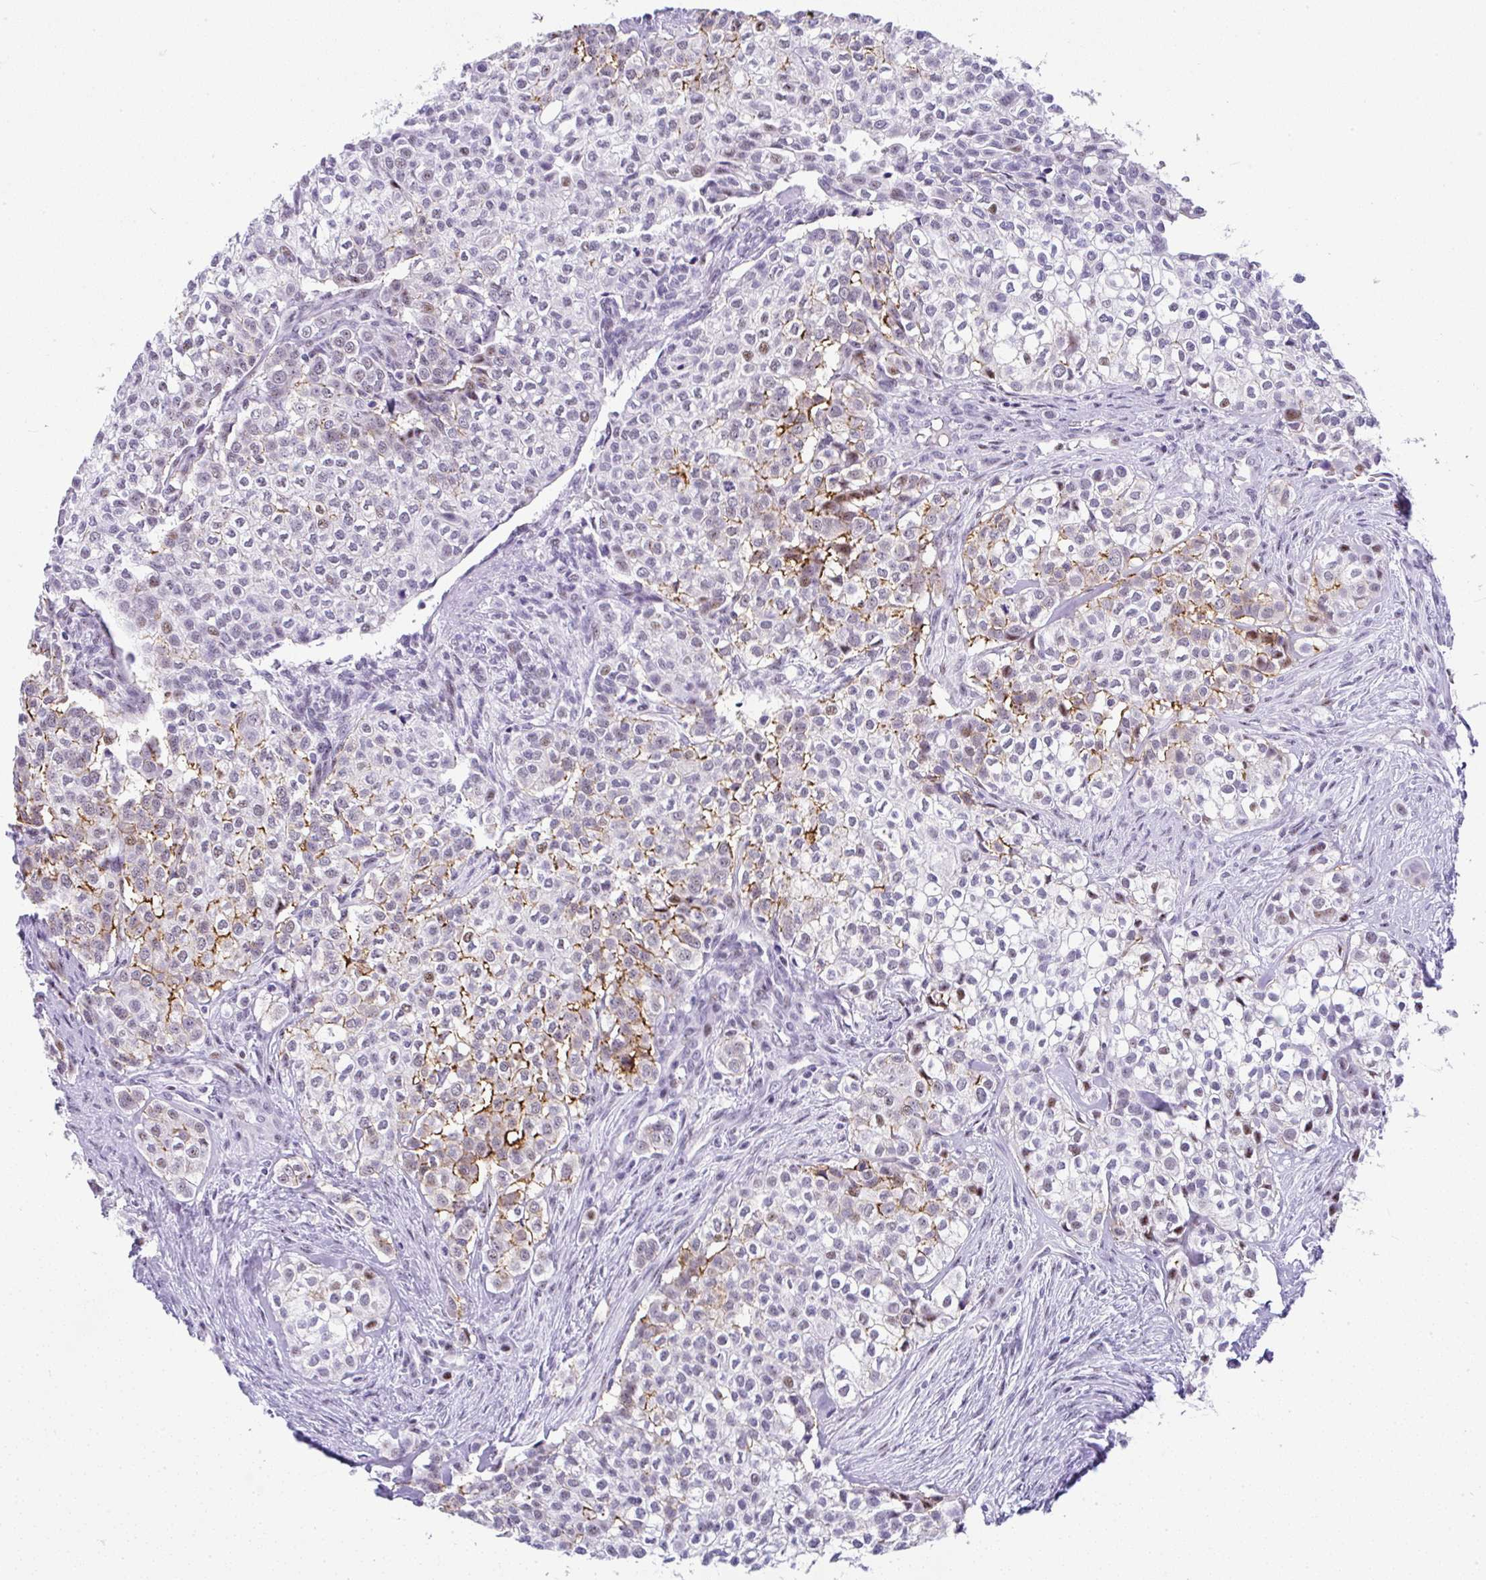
{"staining": {"intensity": "moderate", "quantity": "25%-75%", "location": "cytoplasmic/membranous,nuclear"}, "tissue": "head and neck cancer", "cell_type": "Tumor cells", "image_type": "cancer", "snomed": [{"axis": "morphology", "description": "Adenocarcinoma, NOS"}, {"axis": "topography", "description": "Head-Neck"}], "caption": "Head and neck cancer was stained to show a protein in brown. There is medium levels of moderate cytoplasmic/membranous and nuclear expression in approximately 25%-75% of tumor cells.", "gene": "NR1D2", "patient": {"sex": "male", "age": 81}}